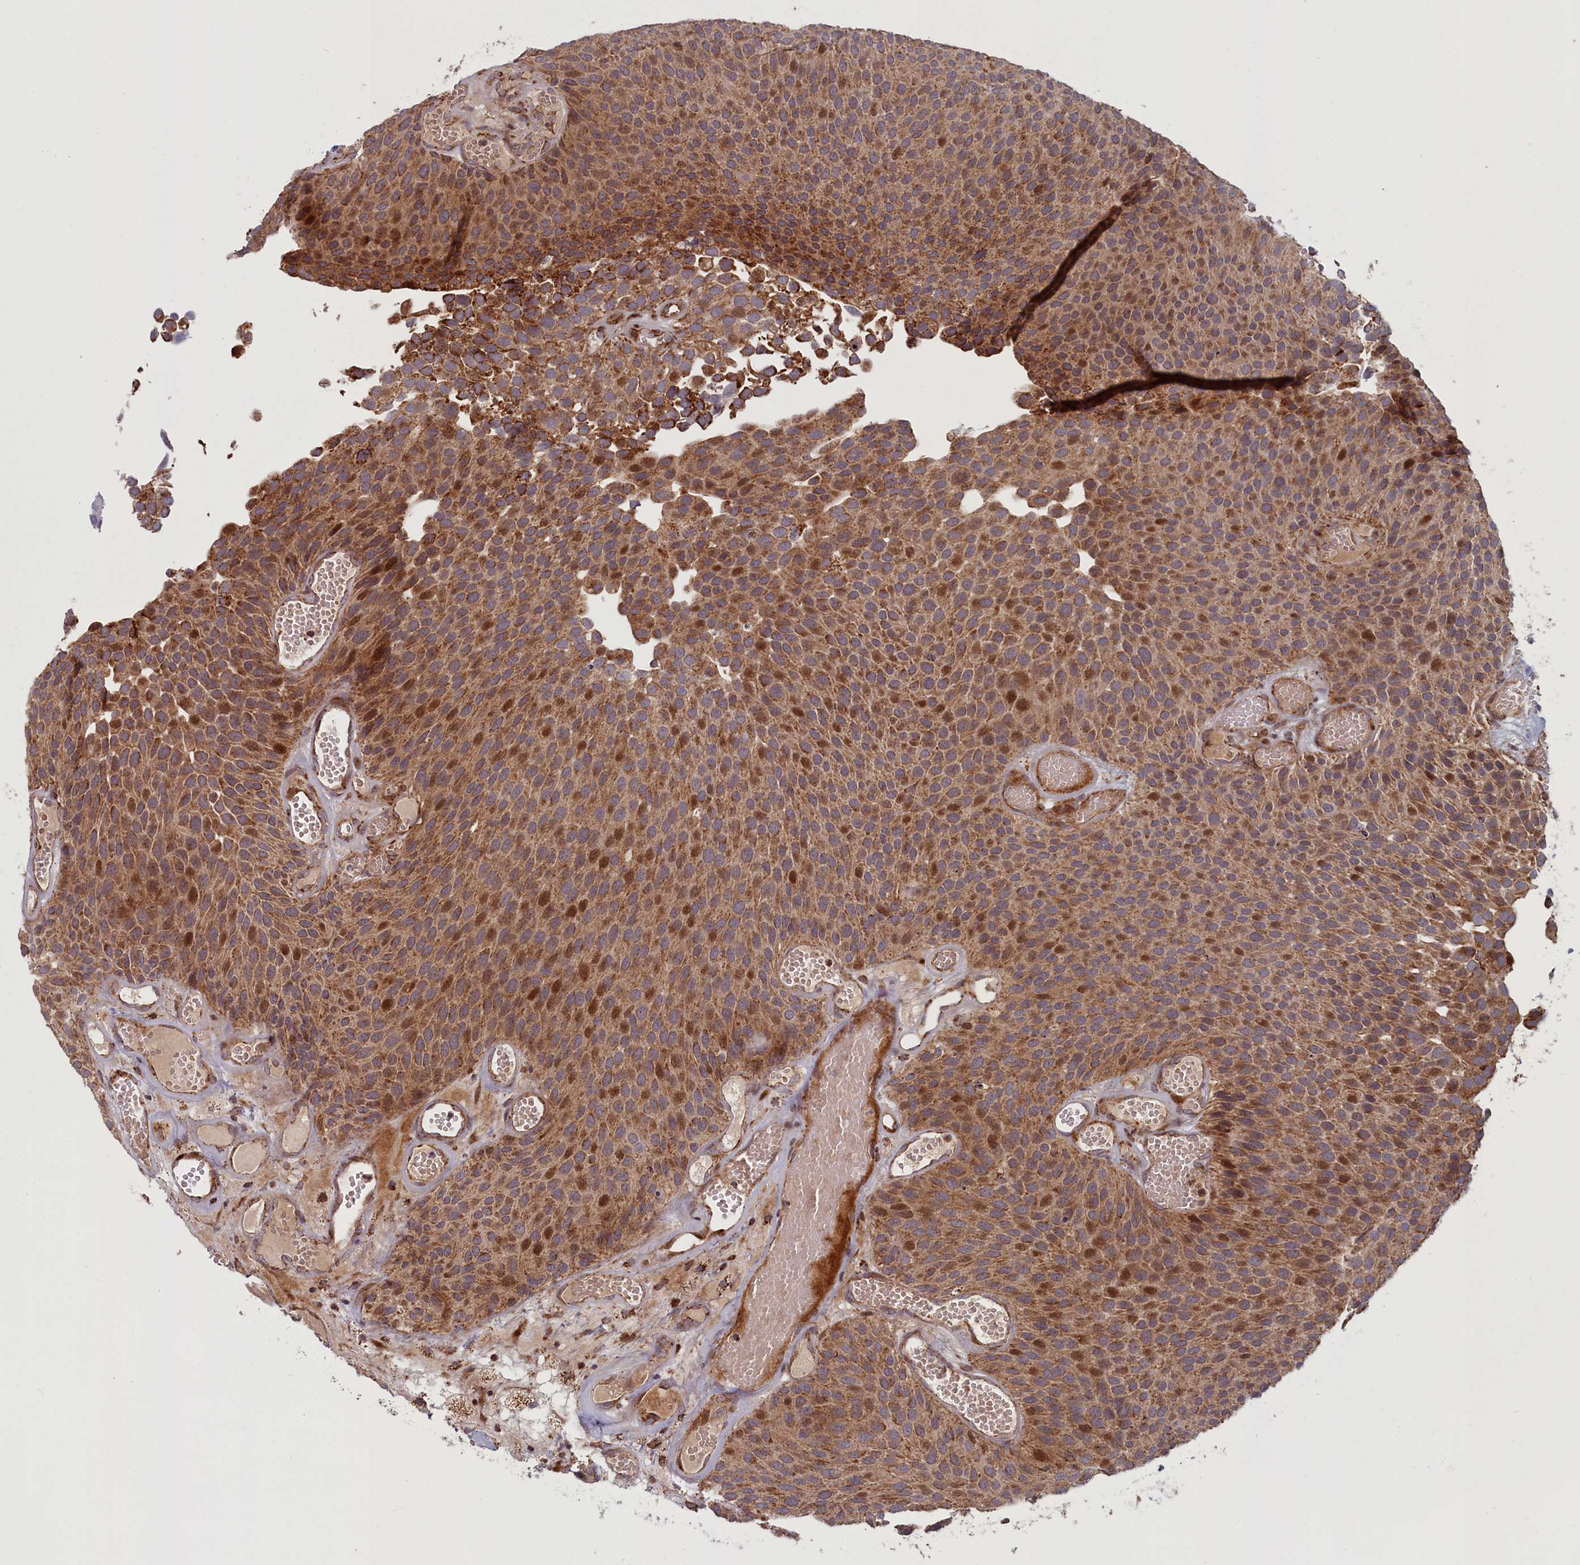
{"staining": {"intensity": "strong", "quantity": ">75%", "location": "cytoplasmic/membranous"}, "tissue": "urothelial cancer", "cell_type": "Tumor cells", "image_type": "cancer", "snomed": [{"axis": "morphology", "description": "Urothelial carcinoma, Low grade"}, {"axis": "topography", "description": "Urinary bladder"}], "caption": "Urothelial cancer stained with DAB (3,3'-diaminobenzidine) immunohistochemistry (IHC) shows high levels of strong cytoplasmic/membranous staining in about >75% of tumor cells. (brown staining indicates protein expression, while blue staining denotes nuclei).", "gene": "PLA2G10", "patient": {"sex": "male", "age": 89}}